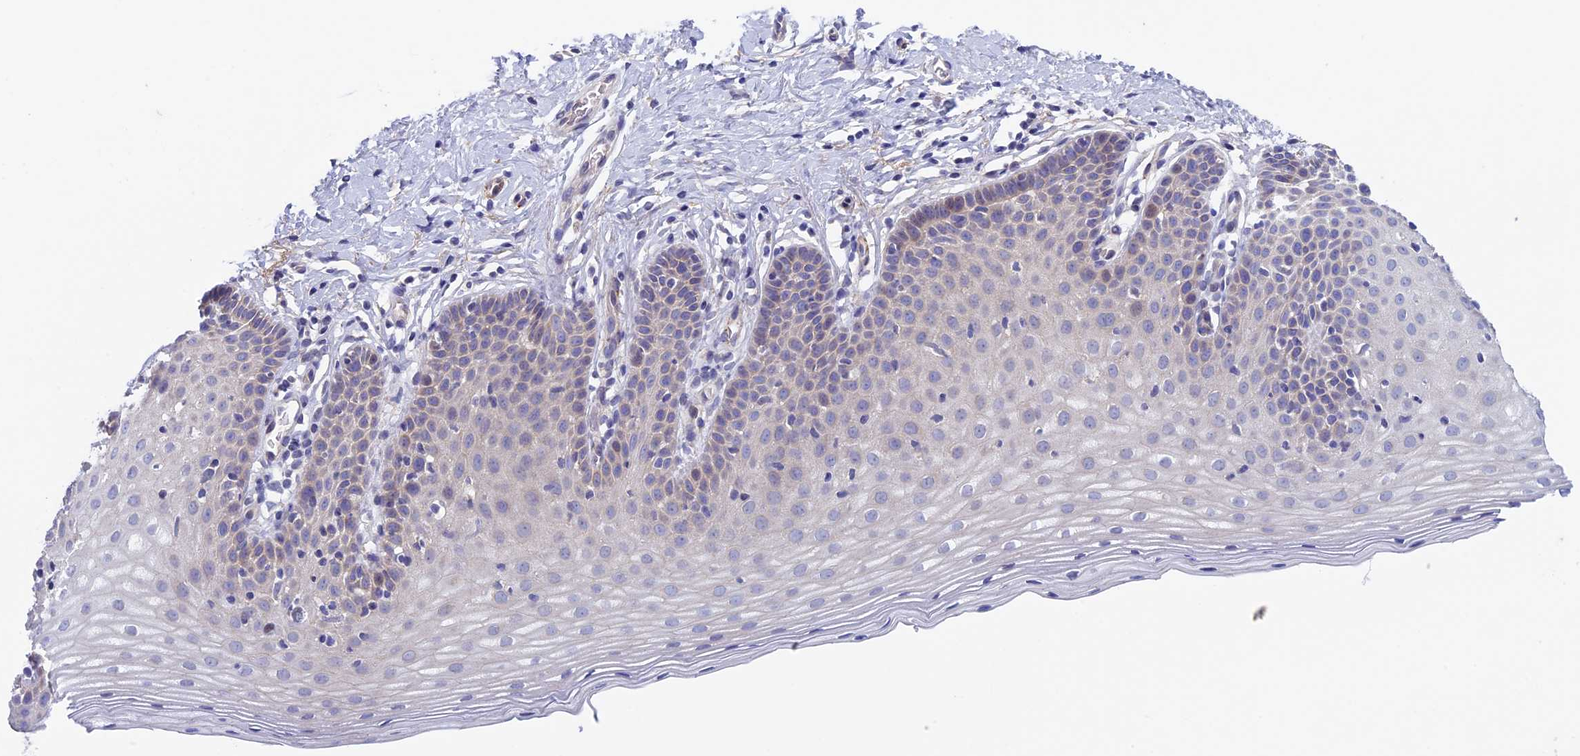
{"staining": {"intensity": "negative", "quantity": "none", "location": "none"}, "tissue": "cervix", "cell_type": "Glandular cells", "image_type": "normal", "snomed": [{"axis": "morphology", "description": "Normal tissue, NOS"}, {"axis": "topography", "description": "Cervix"}], "caption": "This is an immunohistochemistry (IHC) histopathology image of benign cervix. There is no expression in glandular cells.", "gene": "ETFDH", "patient": {"sex": "female", "age": 36}}